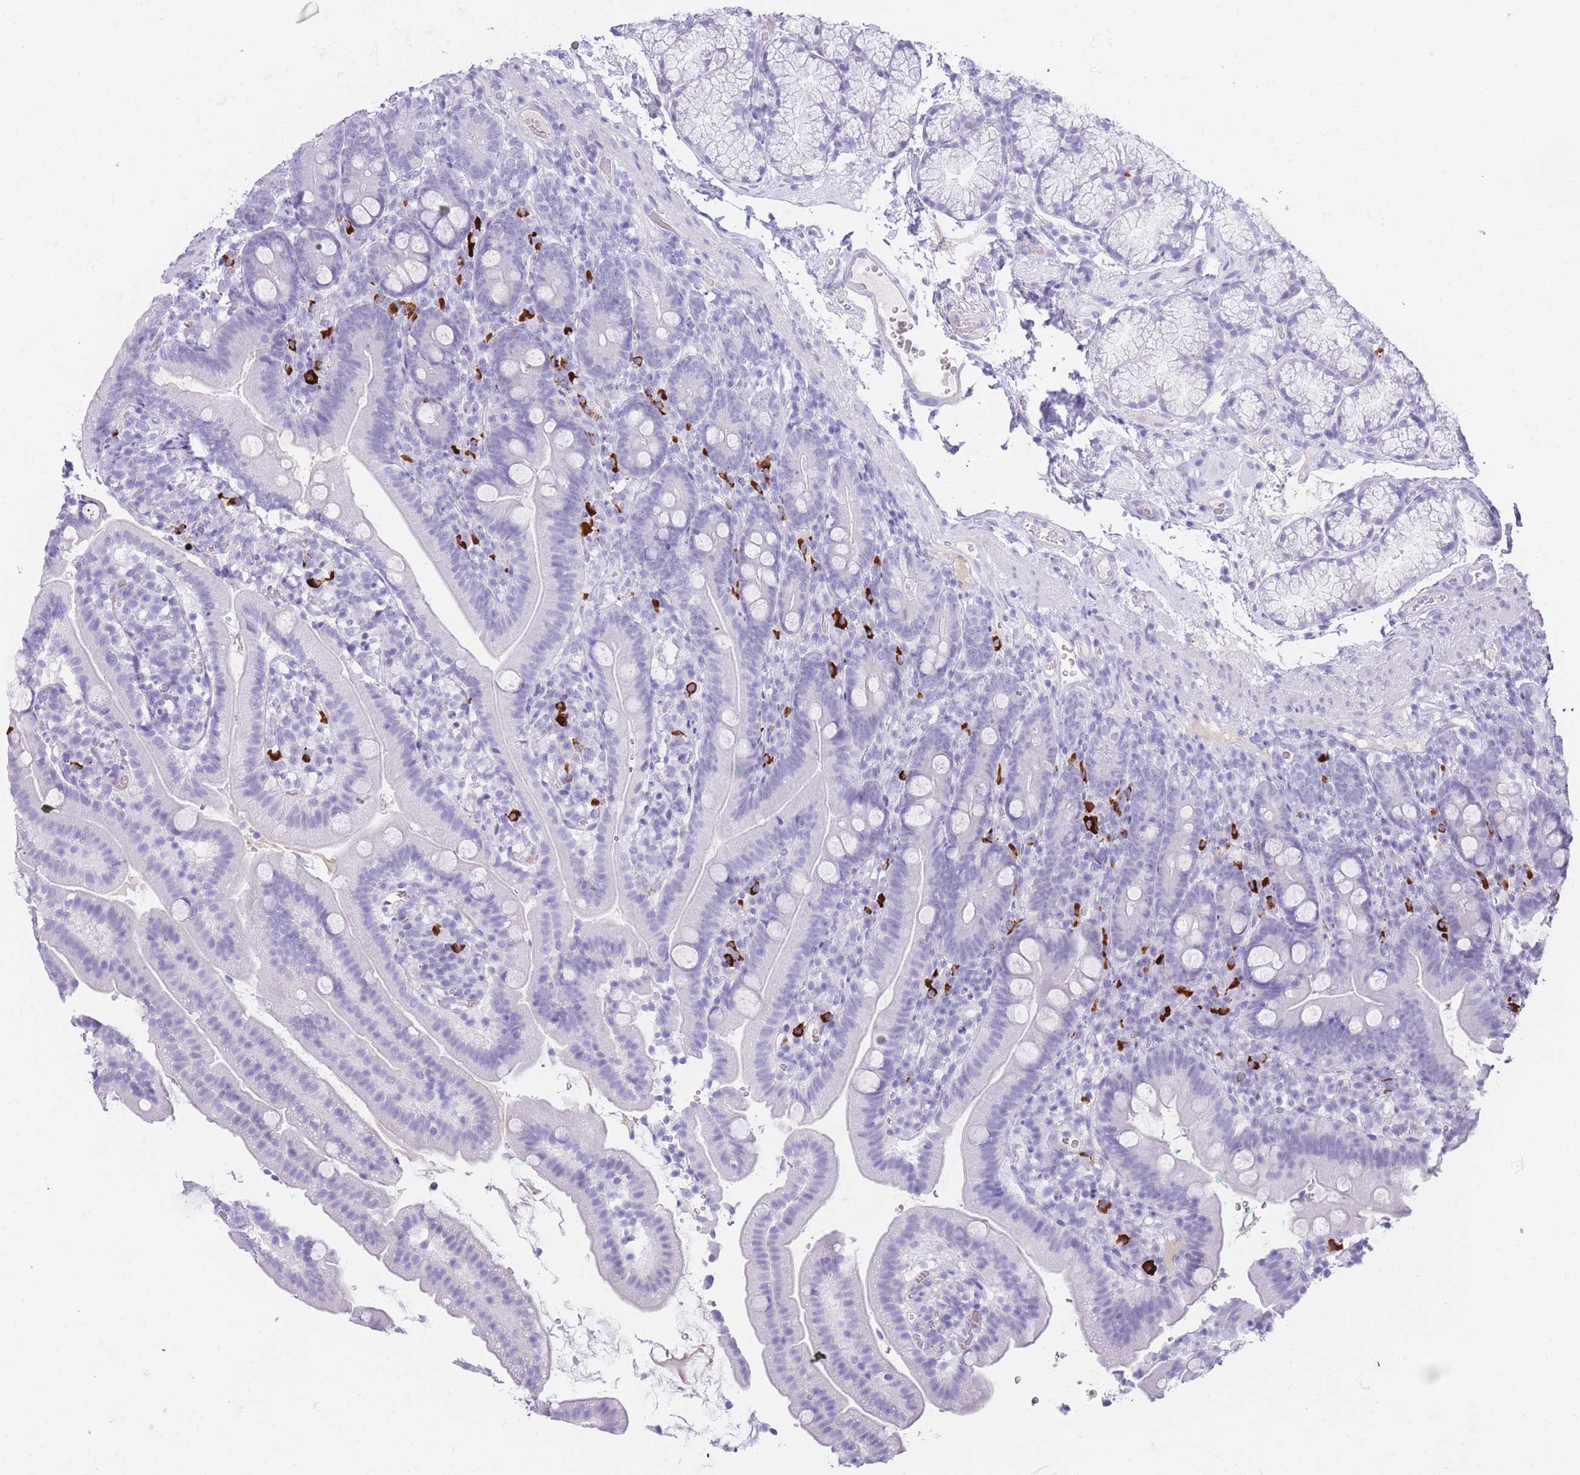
{"staining": {"intensity": "negative", "quantity": "none", "location": "none"}, "tissue": "duodenum", "cell_type": "Glandular cells", "image_type": "normal", "snomed": [{"axis": "morphology", "description": "Normal tissue, NOS"}, {"axis": "topography", "description": "Duodenum"}], "caption": "Duodenum stained for a protein using IHC demonstrates no positivity glandular cells.", "gene": "TNFSF11", "patient": {"sex": "female", "age": 67}}